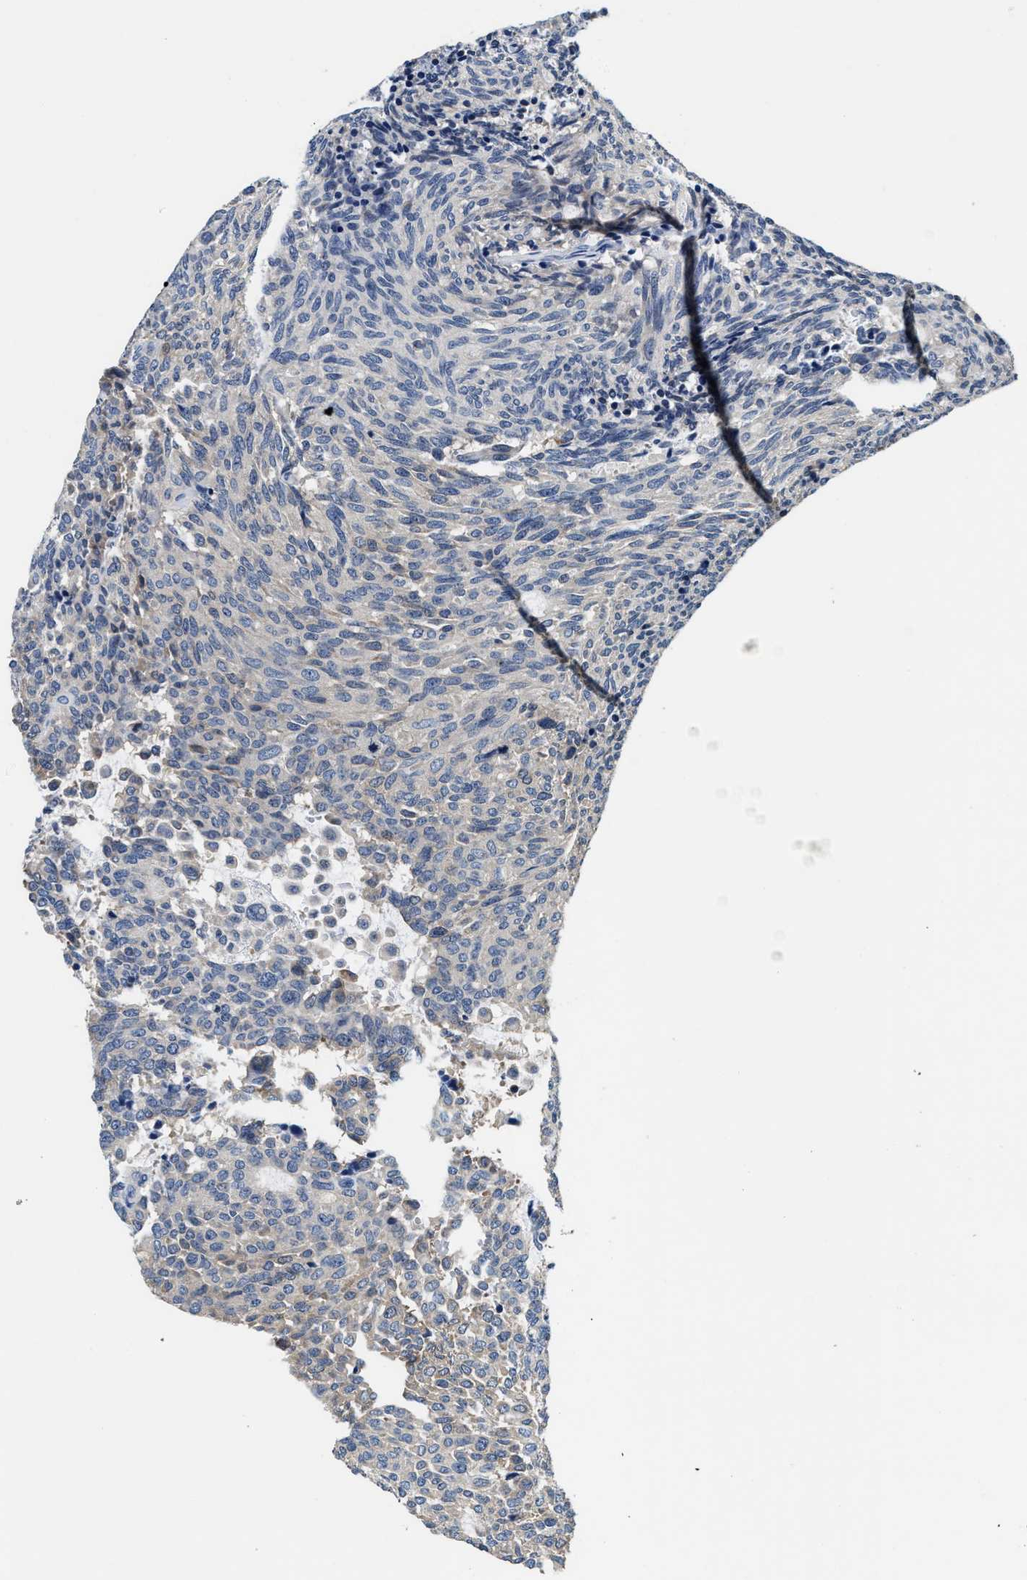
{"staining": {"intensity": "negative", "quantity": "none", "location": "none"}, "tissue": "carcinoid", "cell_type": "Tumor cells", "image_type": "cancer", "snomed": [{"axis": "morphology", "description": "Carcinoid, malignant, NOS"}, {"axis": "topography", "description": "Pancreas"}], "caption": "Carcinoid was stained to show a protein in brown. There is no significant positivity in tumor cells.", "gene": "ANKIB1", "patient": {"sex": "female", "age": 54}}